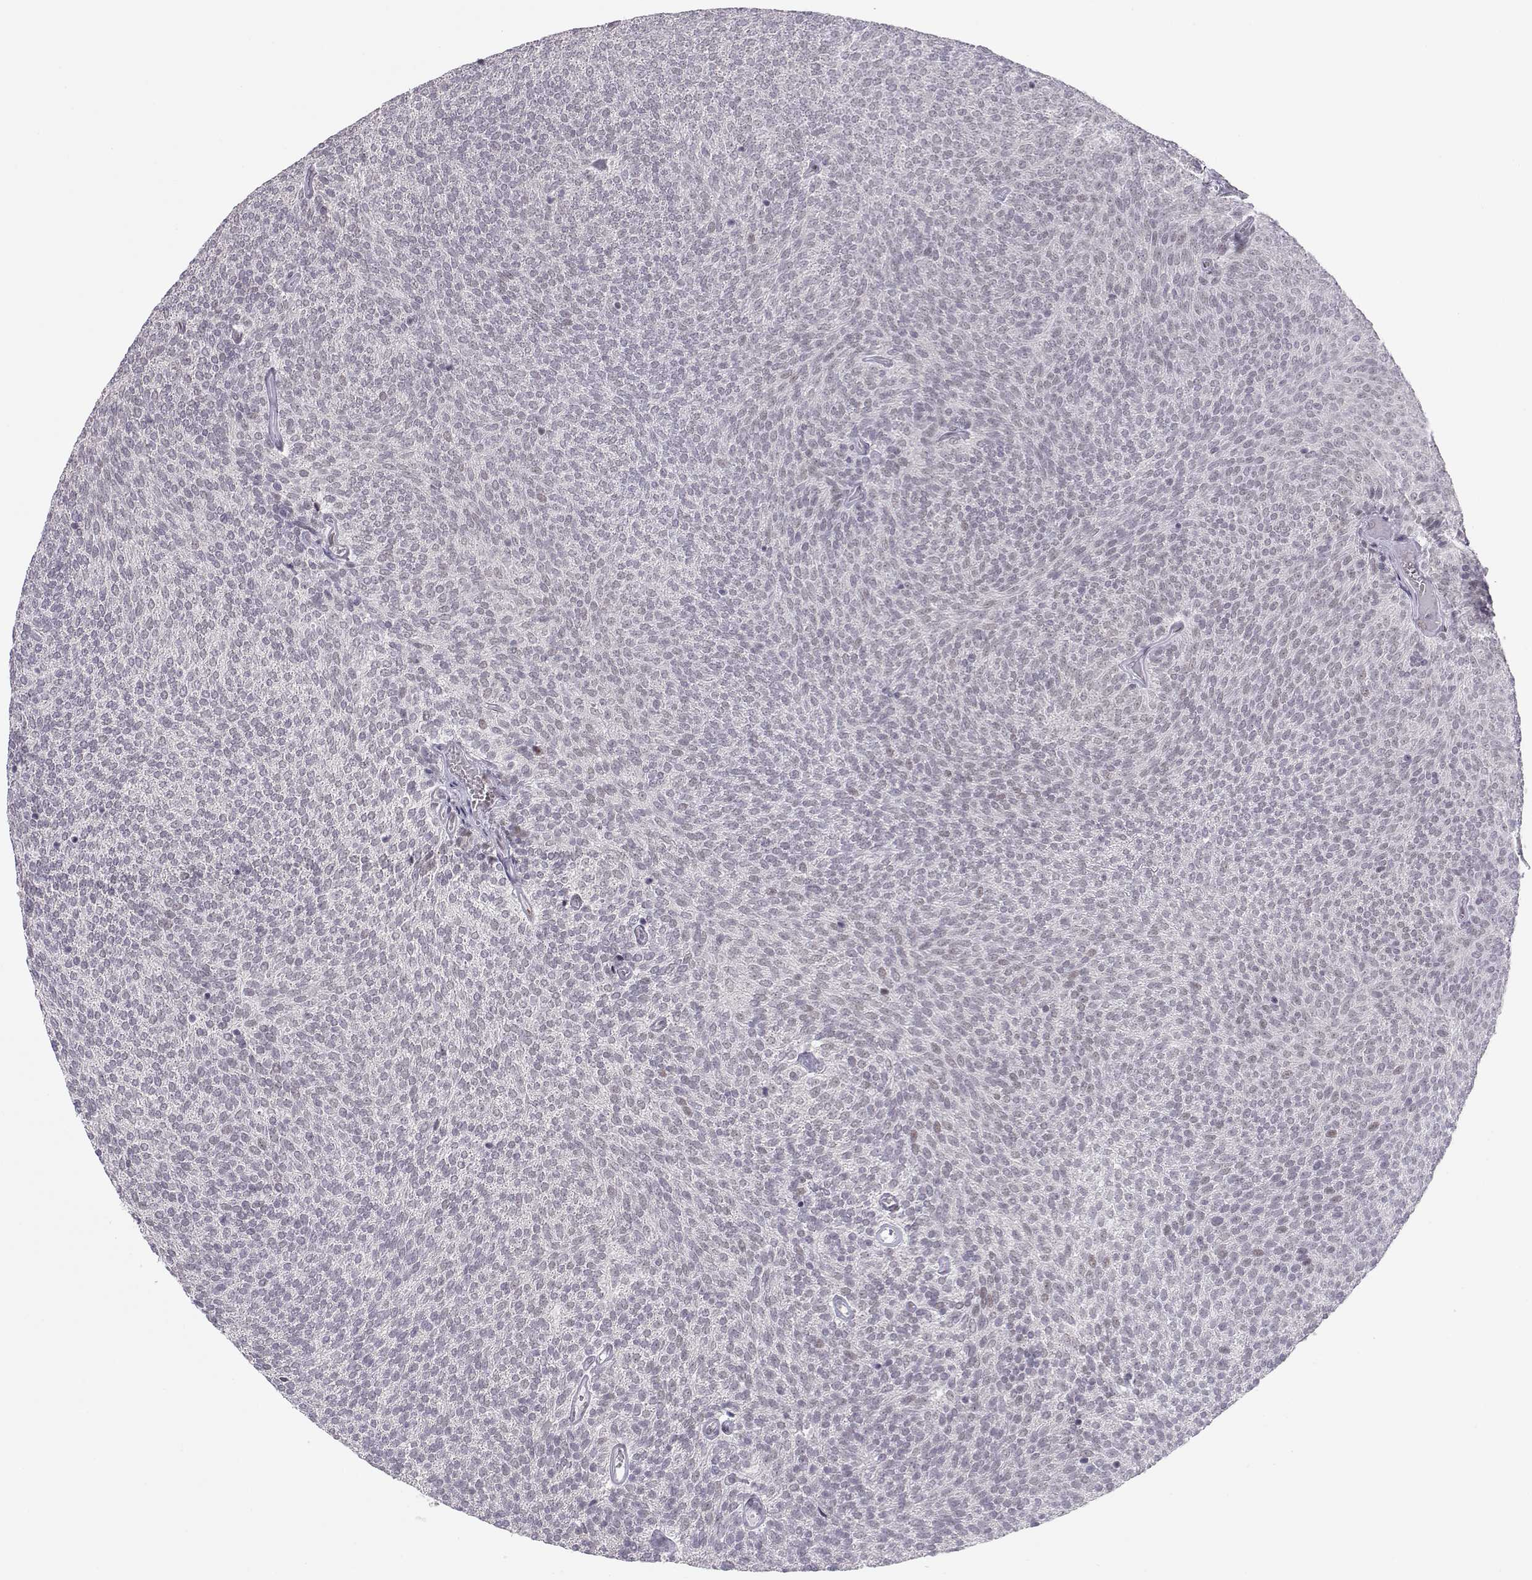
{"staining": {"intensity": "weak", "quantity": "<25%", "location": "nuclear"}, "tissue": "urothelial cancer", "cell_type": "Tumor cells", "image_type": "cancer", "snomed": [{"axis": "morphology", "description": "Urothelial carcinoma, Low grade"}, {"axis": "topography", "description": "Urinary bladder"}], "caption": "An immunohistochemistry histopathology image of urothelial cancer is shown. There is no staining in tumor cells of urothelial cancer.", "gene": "SIX6", "patient": {"sex": "male", "age": 77}}